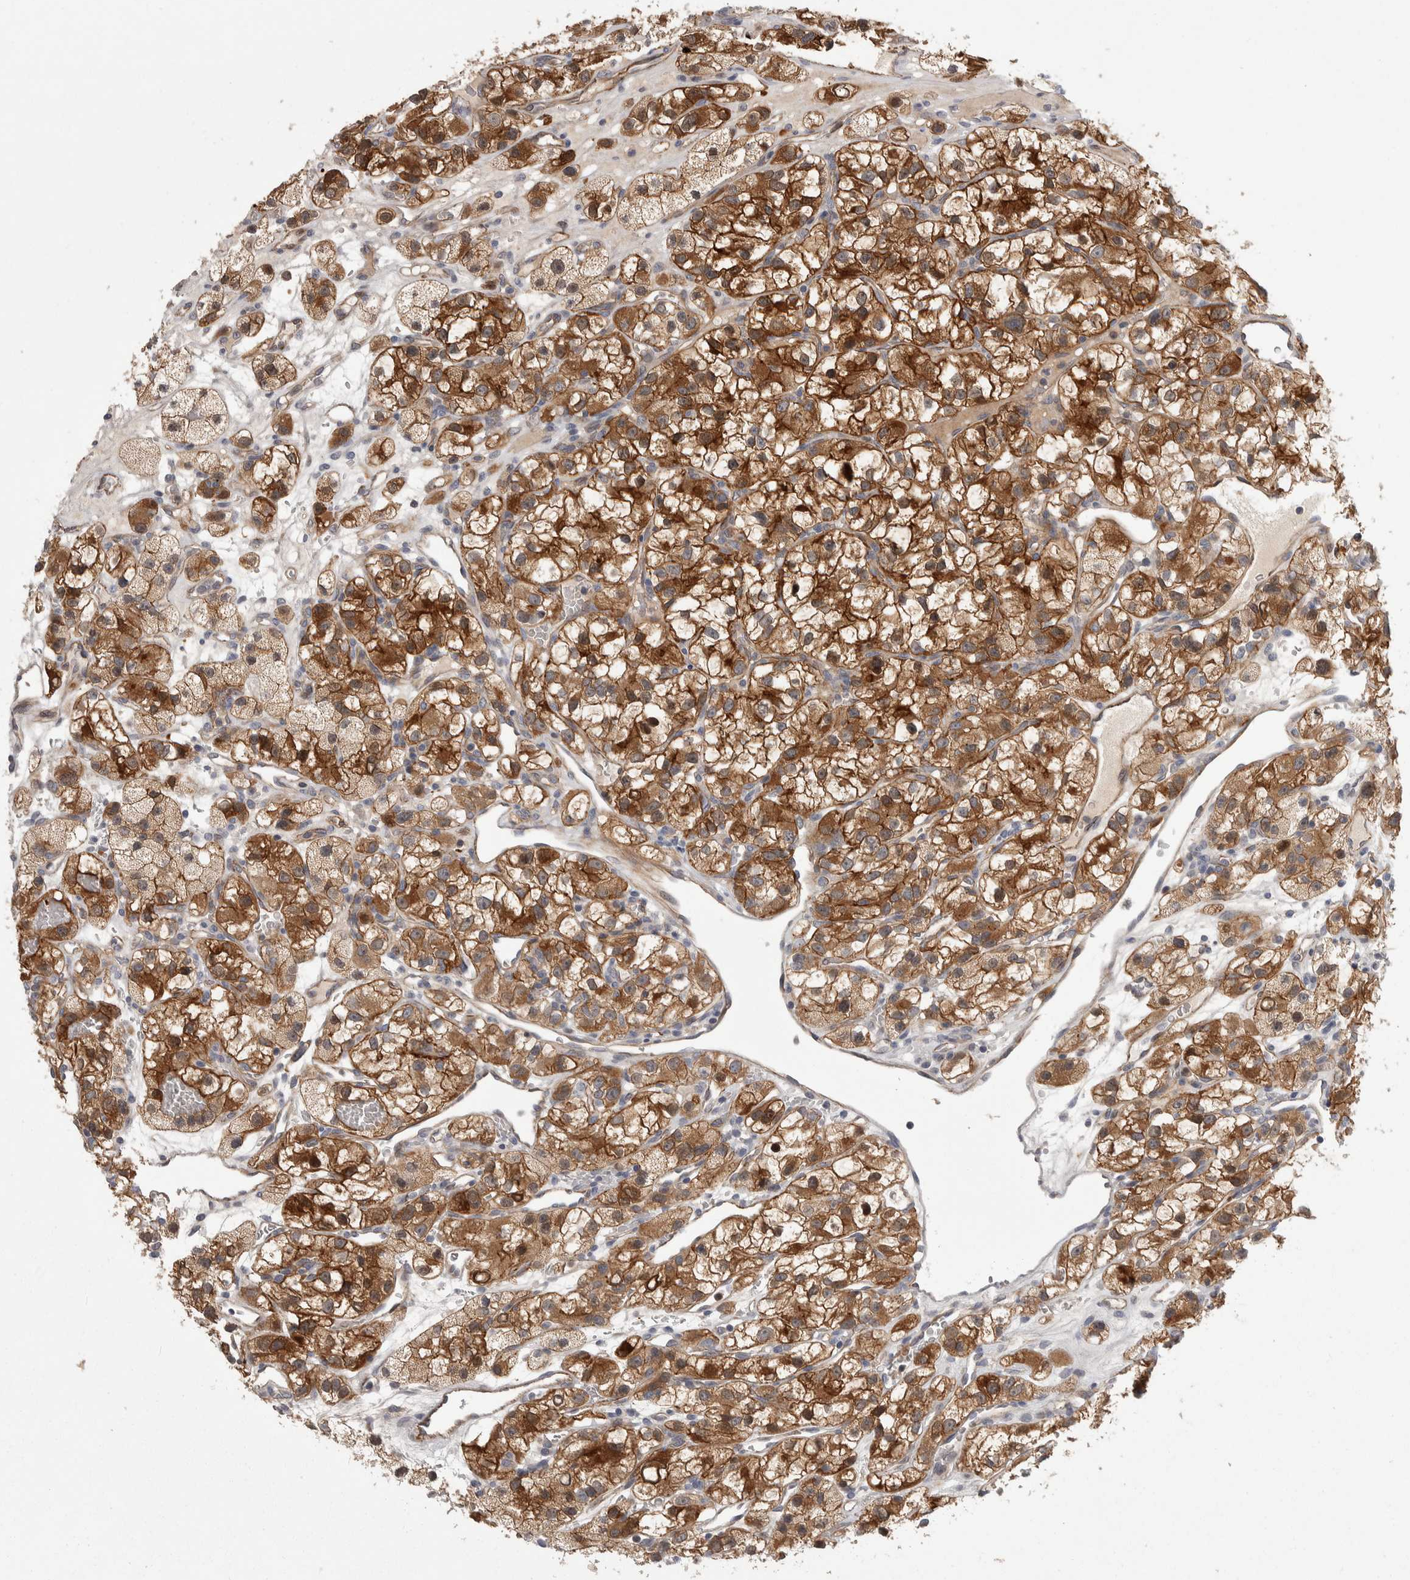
{"staining": {"intensity": "strong", "quantity": ">75%", "location": "cytoplasmic/membranous"}, "tissue": "renal cancer", "cell_type": "Tumor cells", "image_type": "cancer", "snomed": [{"axis": "morphology", "description": "Adenocarcinoma, NOS"}, {"axis": "topography", "description": "Kidney"}], "caption": "DAB immunohistochemical staining of human renal cancer reveals strong cytoplasmic/membranous protein positivity in approximately >75% of tumor cells.", "gene": "ZNF862", "patient": {"sex": "female", "age": 57}}